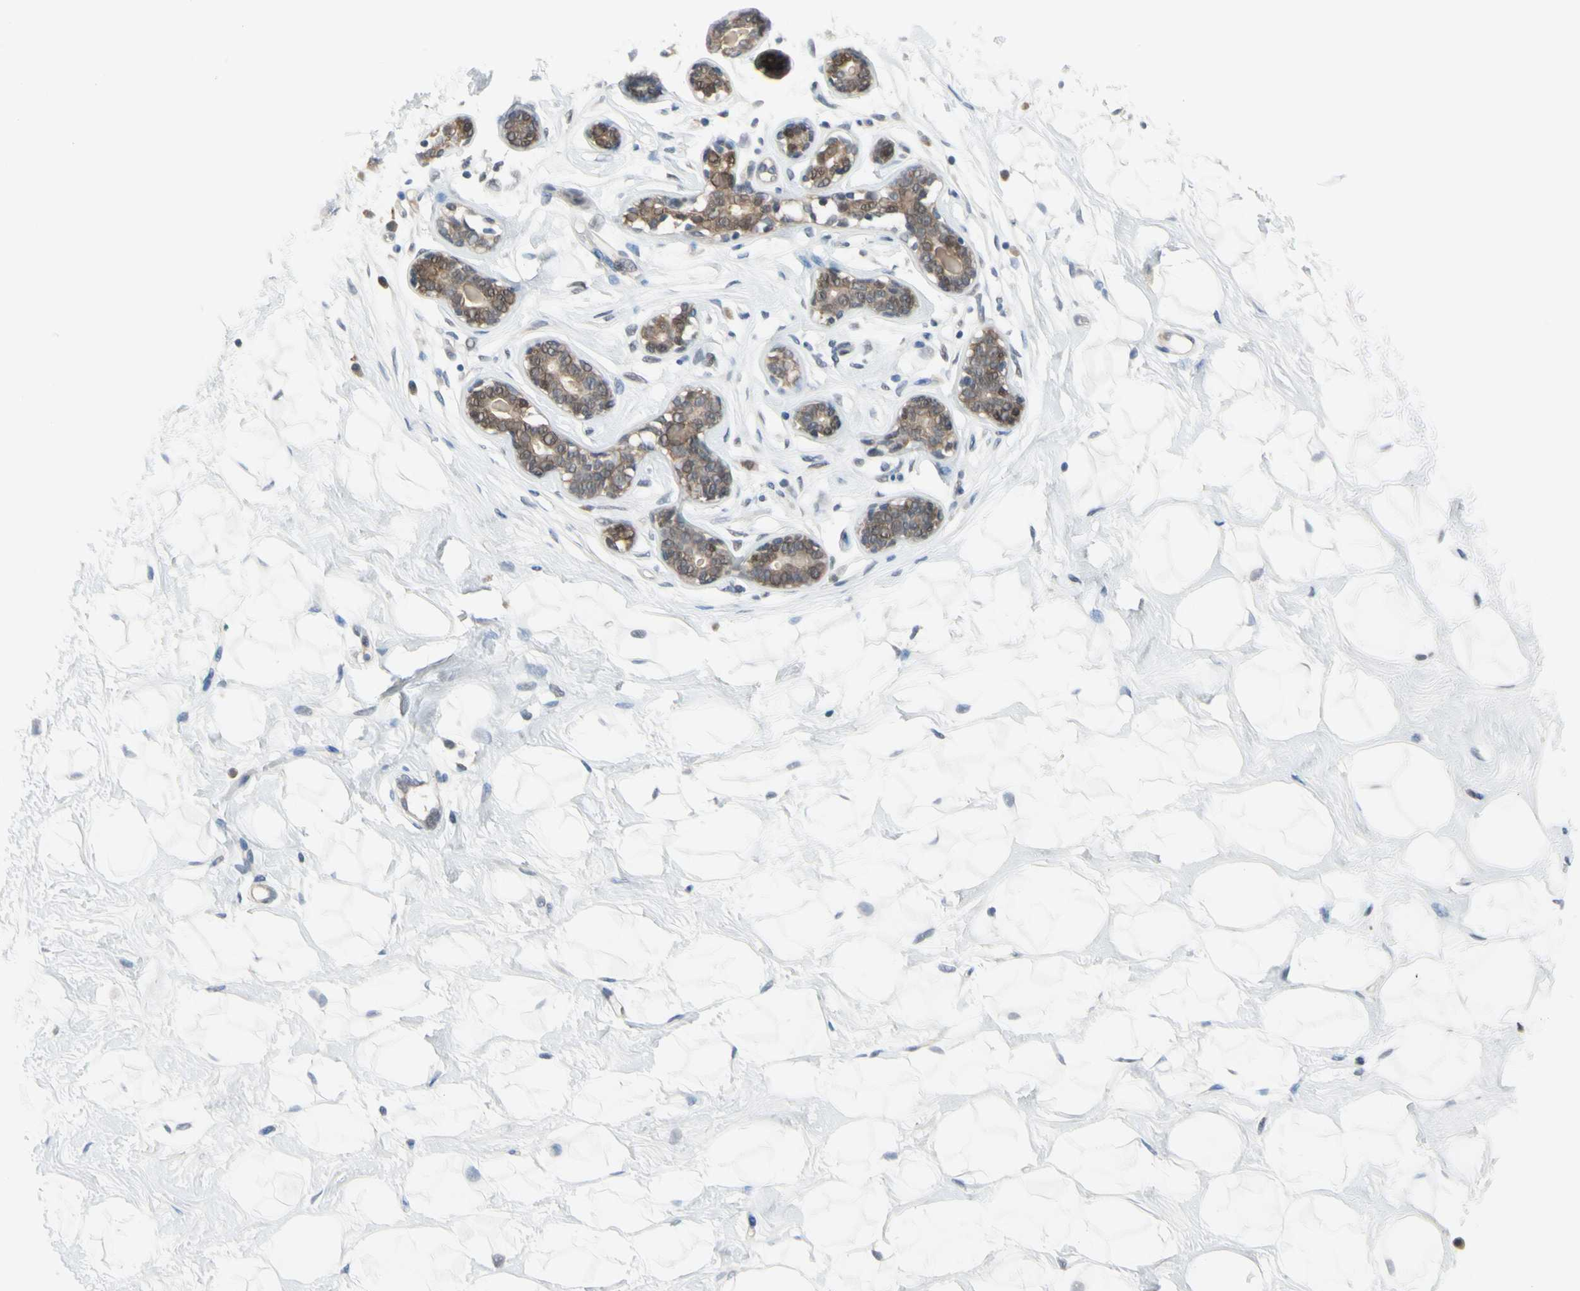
{"staining": {"intensity": "negative", "quantity": "none", "location": "none"}, "tissue": "breast", "cell_type": "Adipocytes", "image_type": "normal", "snomed": [{"axis": "morphology", "description": "Normal tissue, NOS"}, {"axis": "topography", "description": "Breast"}], "caption": "DAB (3,3'-diaminobenzidine) immunohistochemical staining of benign human breast exhibits no significant expression in adipocytes.", "gene": "HSPA4", "patient": {"sex": "female", "age": 23}}